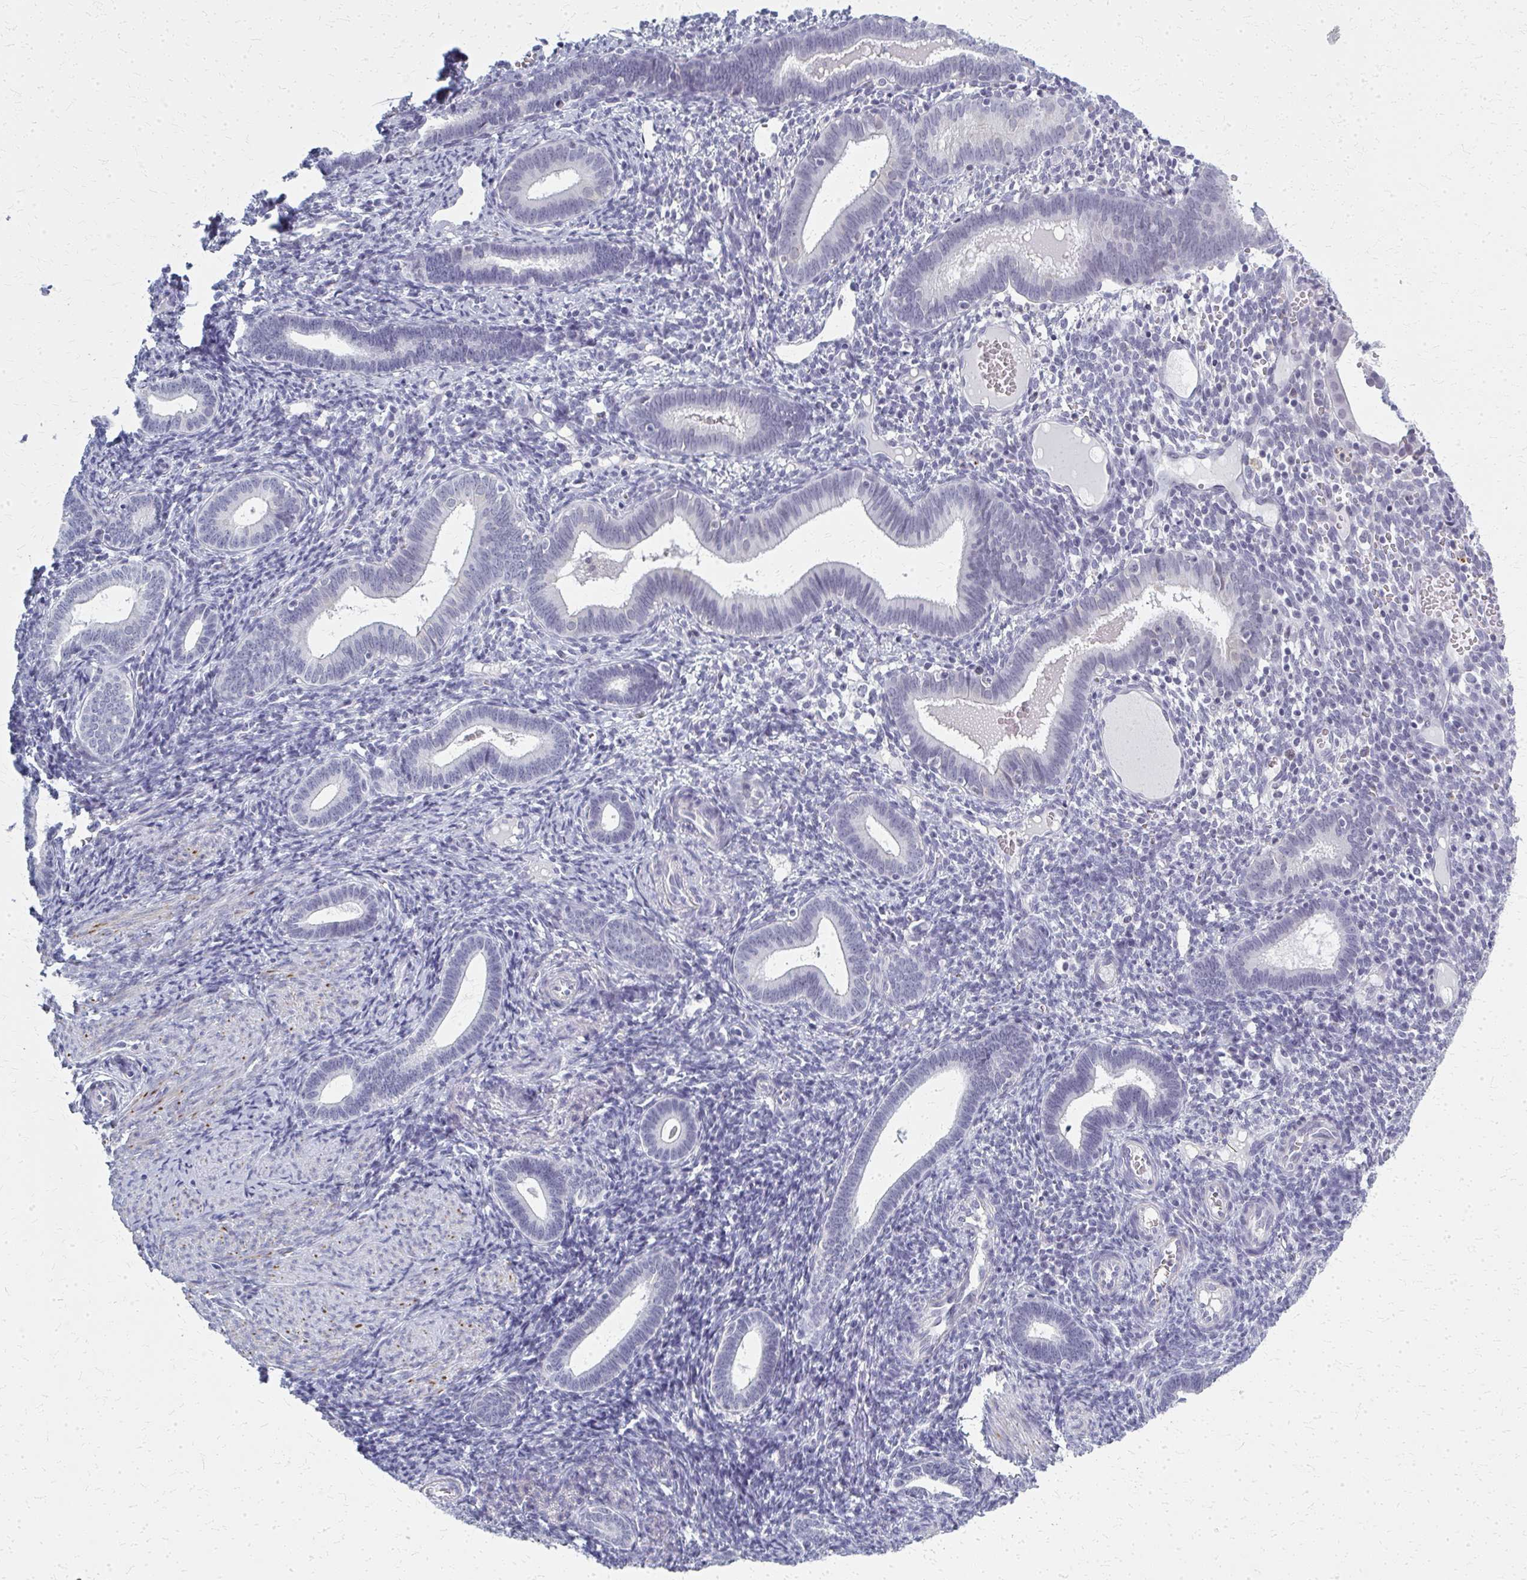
{"staining": {"intensity": "negative", "quantity": "none", "location": "none"}, "tissue": "endometrium", "cell_type": "Cells in endometrial stroma", "image_type": "normal", "snomed": [{"axis": "morphology", "description": "Normal tissue, NOS"}, {"axis": "topography", "description": "Endometrium"}], "caption": "IHC image of unremarkable endometrium: human endometrium stained with DAB reveals no significant protein staining in cells in endometrial stroma.", "gene": "CASQ2", "patient": {"sex": "female", "age": 41}}